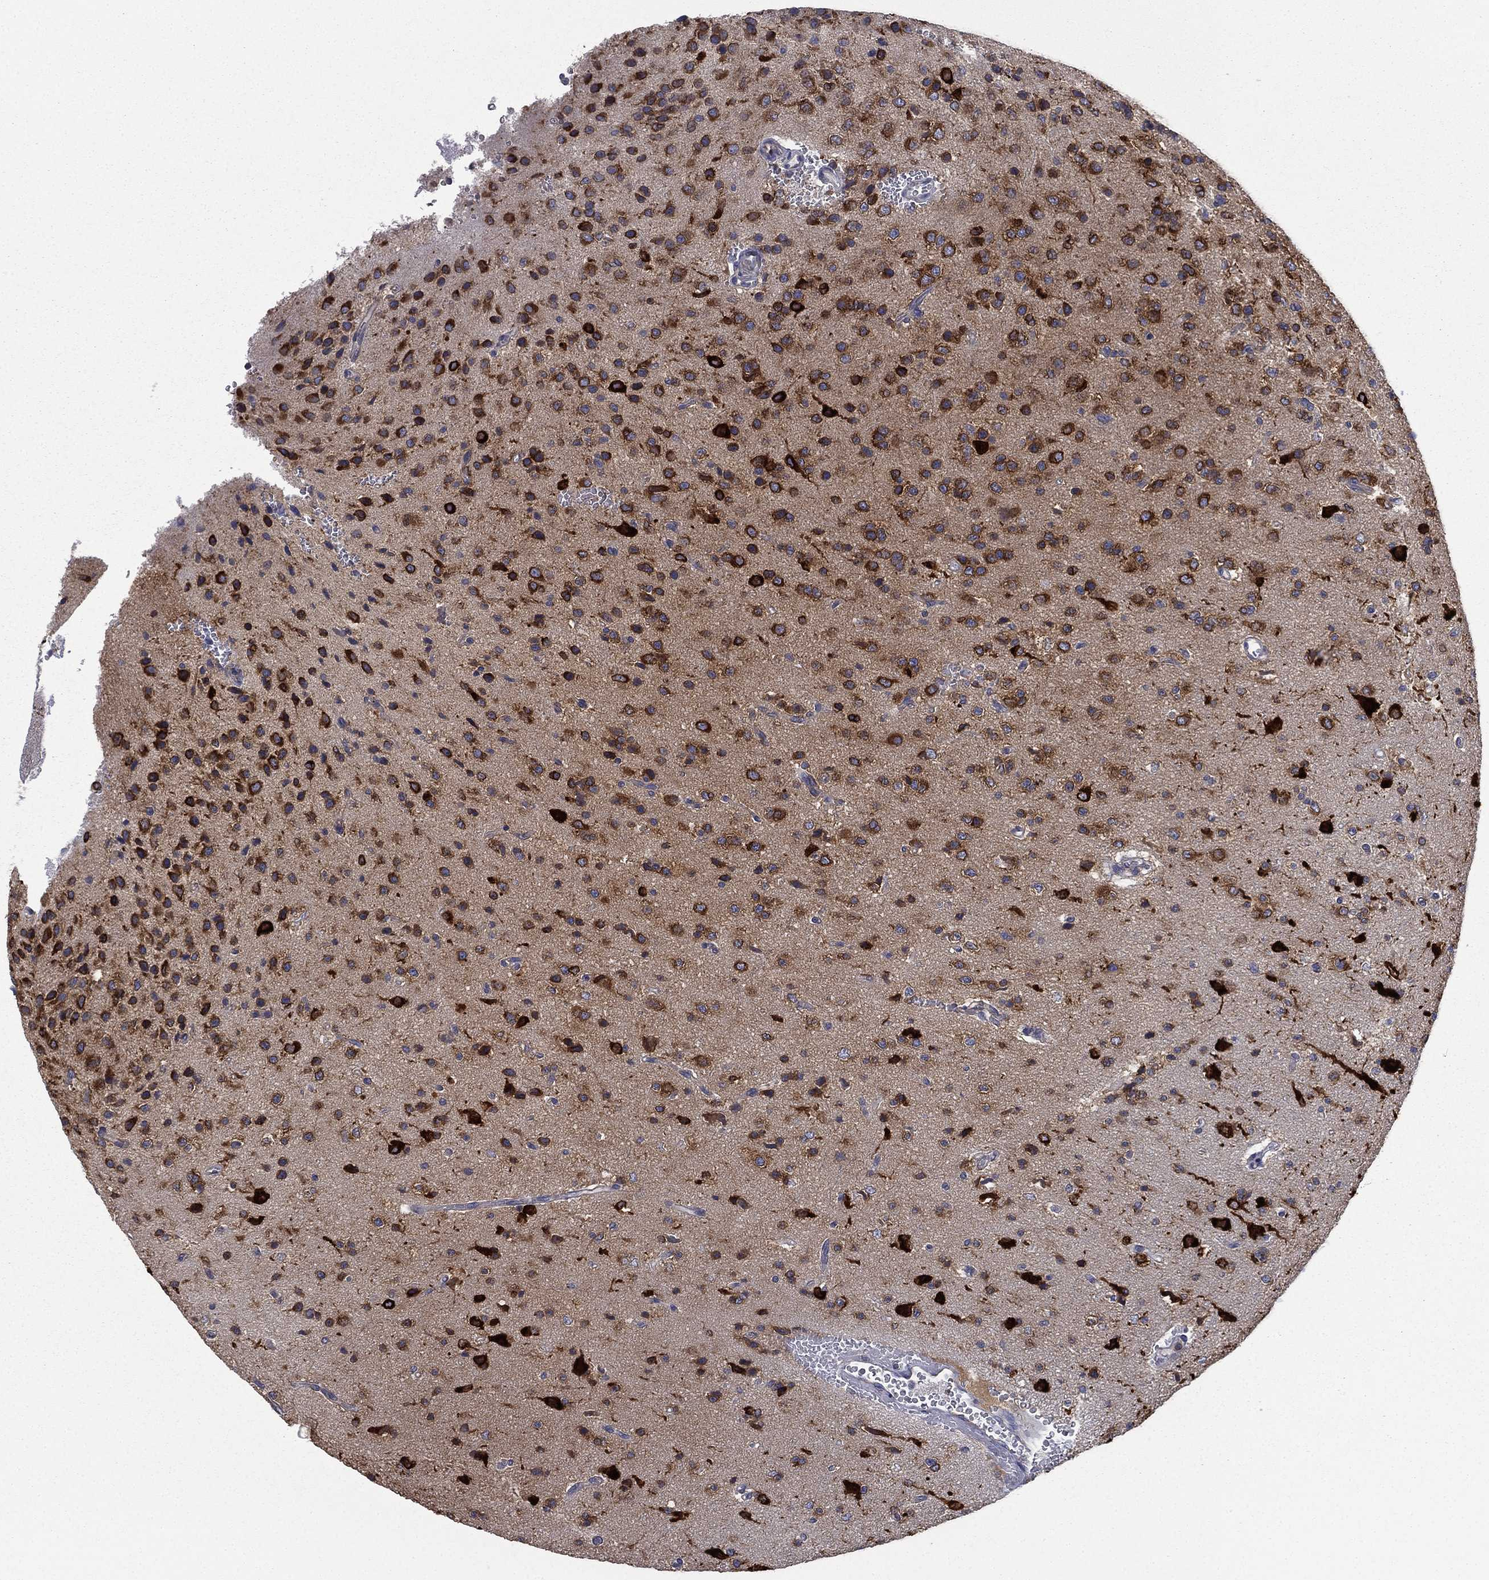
{"staining": {"intensity": "moderate", "quantity": "25%-75%", "location": "cytoplasmic/membranous"}, "tissue": "glioma", "cell_type": "Tumor cells", "image_type": "cancer", "snomed": [{"axis": "morphology", "description": "Glioma, malignant, Low grade"}, {"axis": "topography", "description": "Brain"}], "caption": "This photomicrograph shows glioma stained with IHC to label a protein in brown. The cytoplasmic/membranous of tumor cells show moderate positivity for the protein. Nuclei are counter-stained blue.", "gene": "FARSA", "patient": {"sex": "male", "age": 41}}